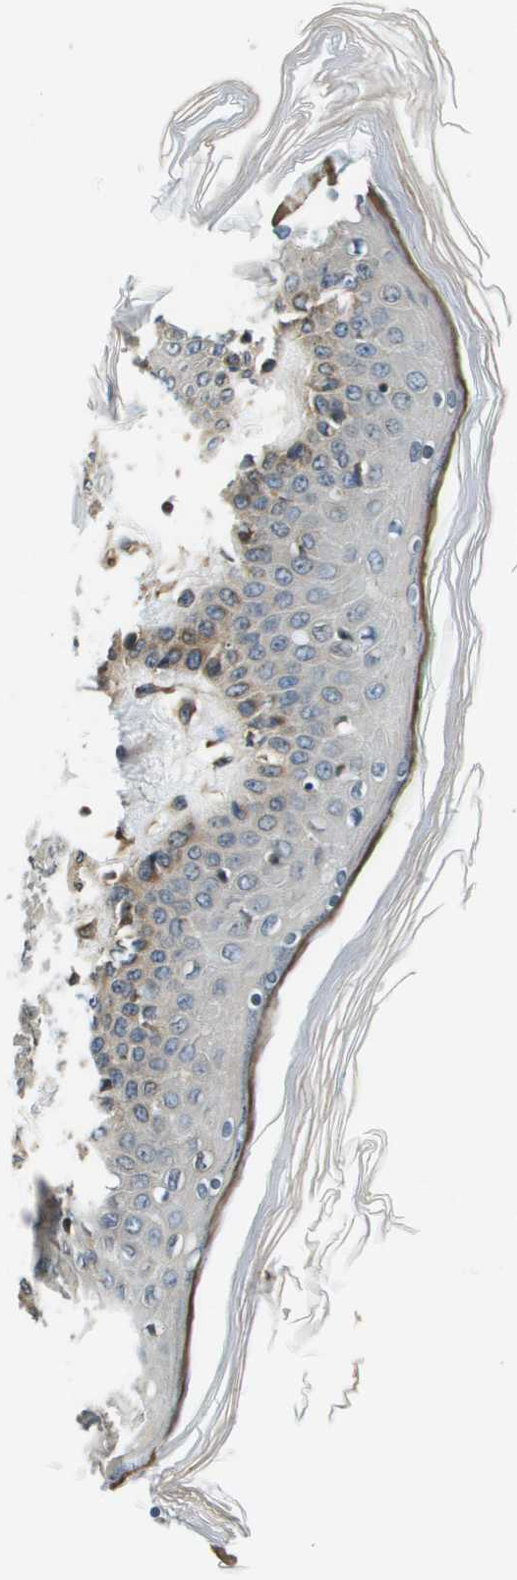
{"staining": {"intensity": "moderate", "quantity": ">75%", "location": "cytoplasmic/membranous"}, "tissue": "skin", "cell_type": "Fibroblasts", "image_type": "normal", "snomed": [{"axis": "morphology", "description": "Normal tissue, NOS"}, {"axis": "topography", "description": "Skin"}], "caption": "This is a photomicrograph of IHC staining of unremarkable skin, which shows moderate expression in the cytoplasmic/membranous of fibroblasts.", "gene": "SEC62", "patient": {"sex": "male", "age": 53}}